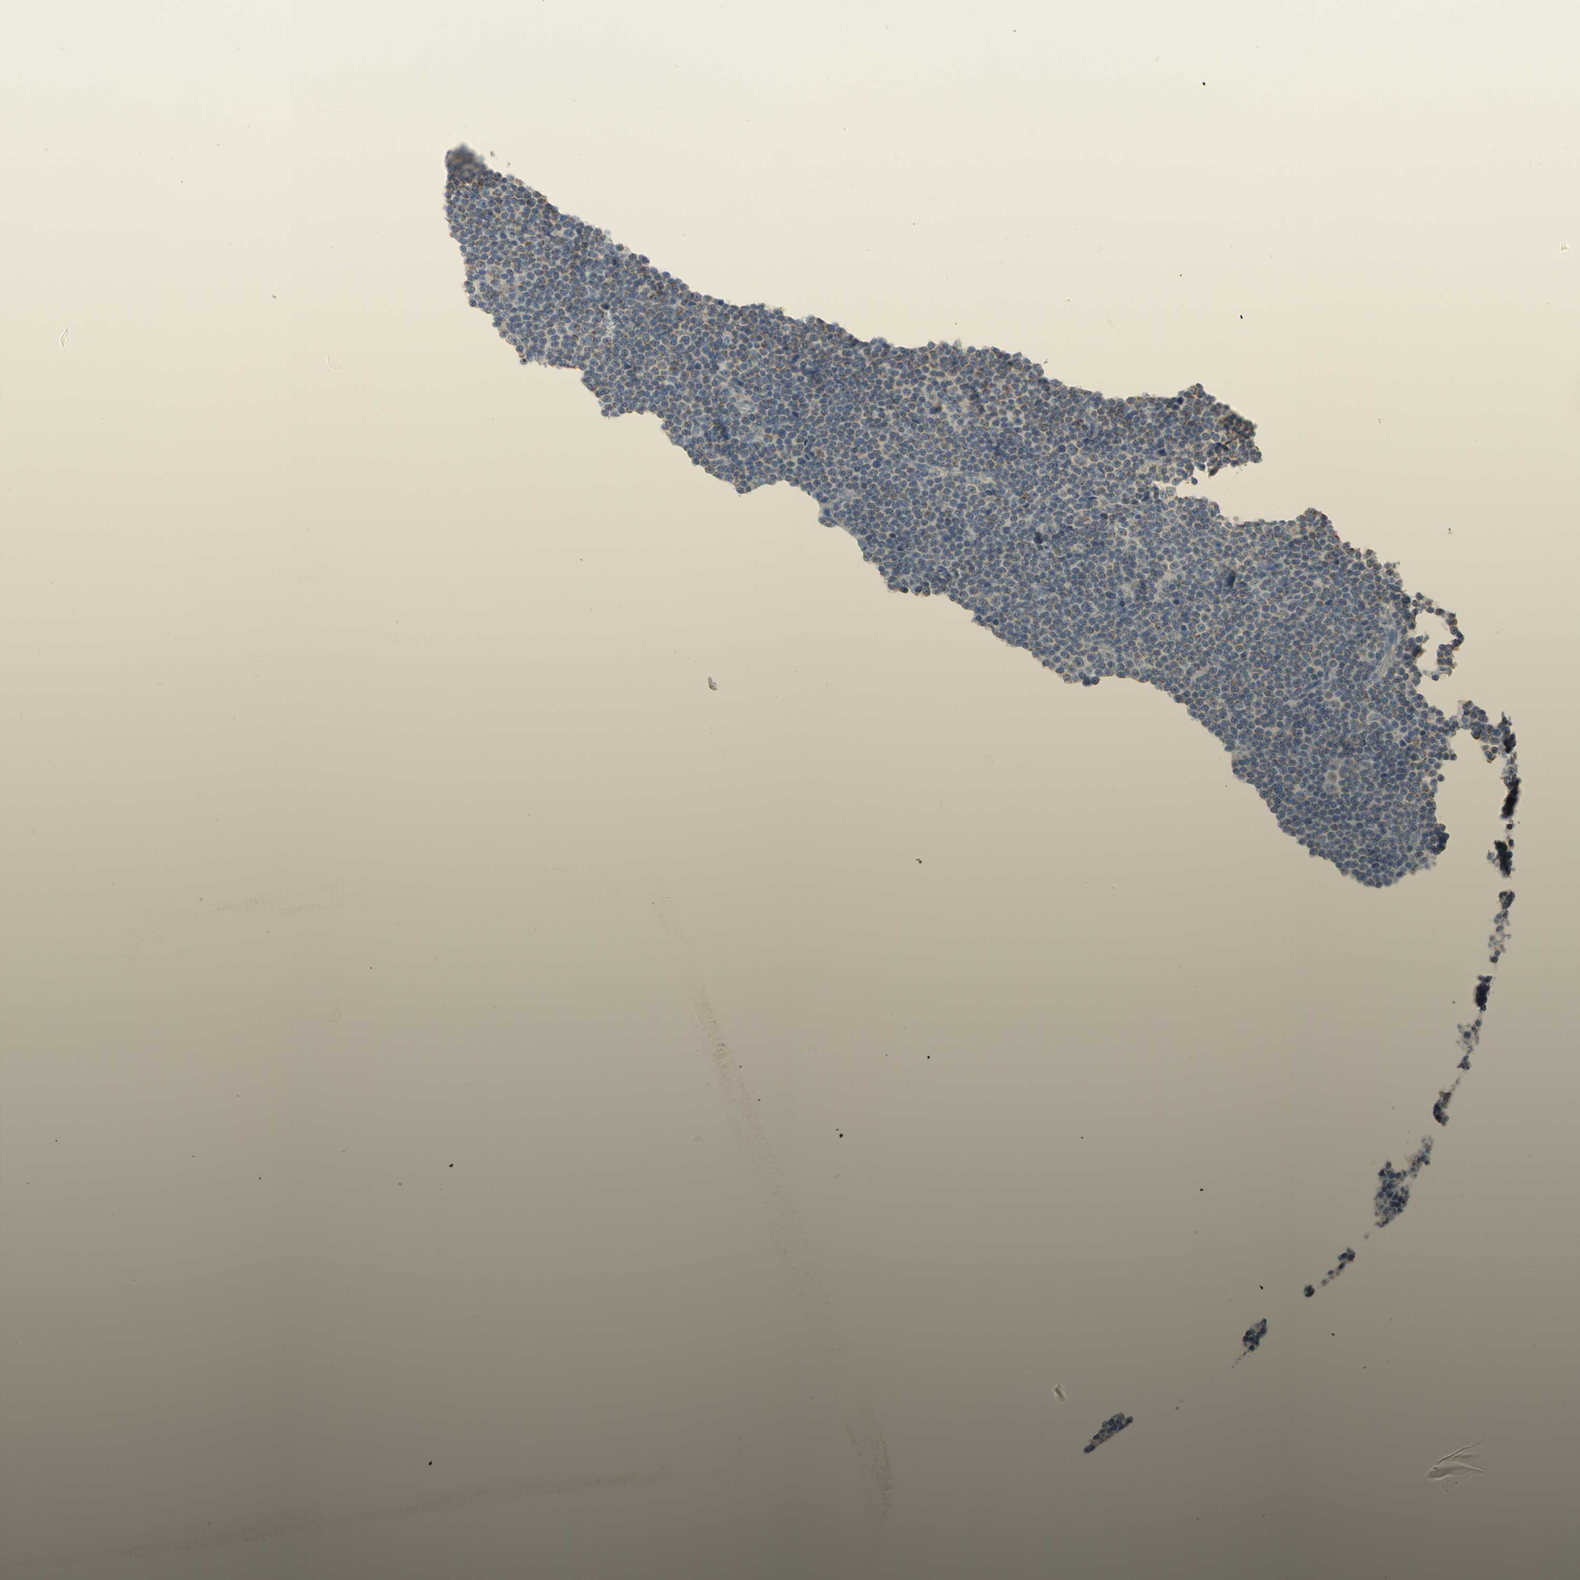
{"staining": {"intensity": "weak", "quantity": "25%-75%", "location": "cytoplasmic/membranous"}, "tissue": "lymphoma", "cell_type": "Tumor cells", "image_type": "cancer", "snomed": [{"axis": "morphology", "description": "Malignant lymphoma, non-Hodgkin's type, Low grade"}, {"axis": "topography", "description": "Lymph node"}], "caption": "Approximately 25%-75% of tumor cells in human lymphoma display weak cytoplasmic/membranous protein staining as visualized by brown immunohistochemical staining.", "gene": "ARMC10", "patient": {"sex": "female", "age": 67}}